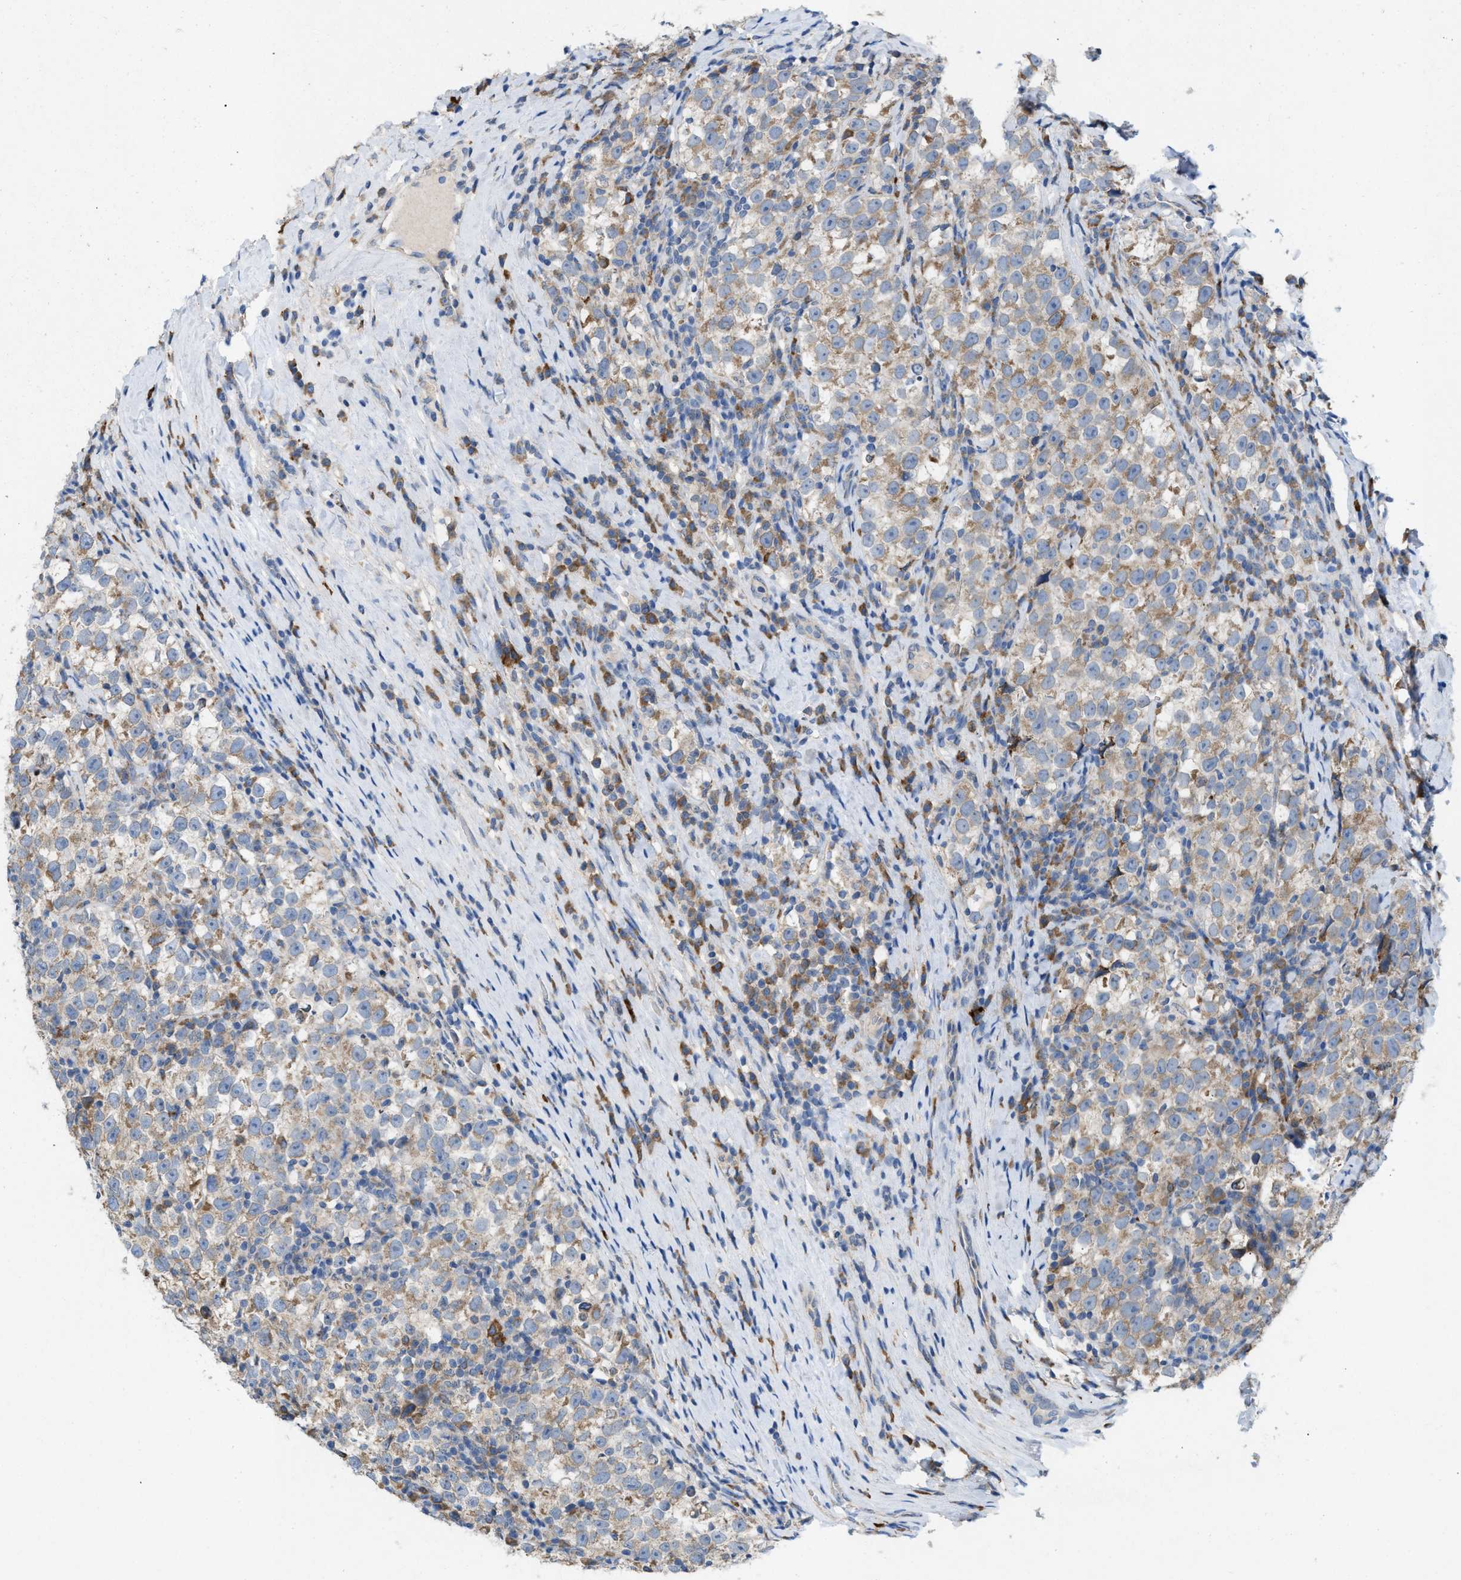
{"staining": {"intensity": "weak", "quantity": ">75%", "location": "cytoplasmic/membranous"}, "tissue": "testis cancer", "cell_type": "Tumor cells", "image_type": "cancer", "snomed": [{"axis": "morphology", "description": "Normal tissue, NOS"}, {"axis": "morphology", "description": "Seminoma, NOS"}, {"axis": "topography", "description": "Testis"}], "caption": "Testis seminoma was stained to show a protein in brown. There is low levels of weak cytoplasmic/membranous positivity in about >75% of tumor cells.", "gene": "DYNC2I1", "patient": {"sex": "male", "age": 43}}